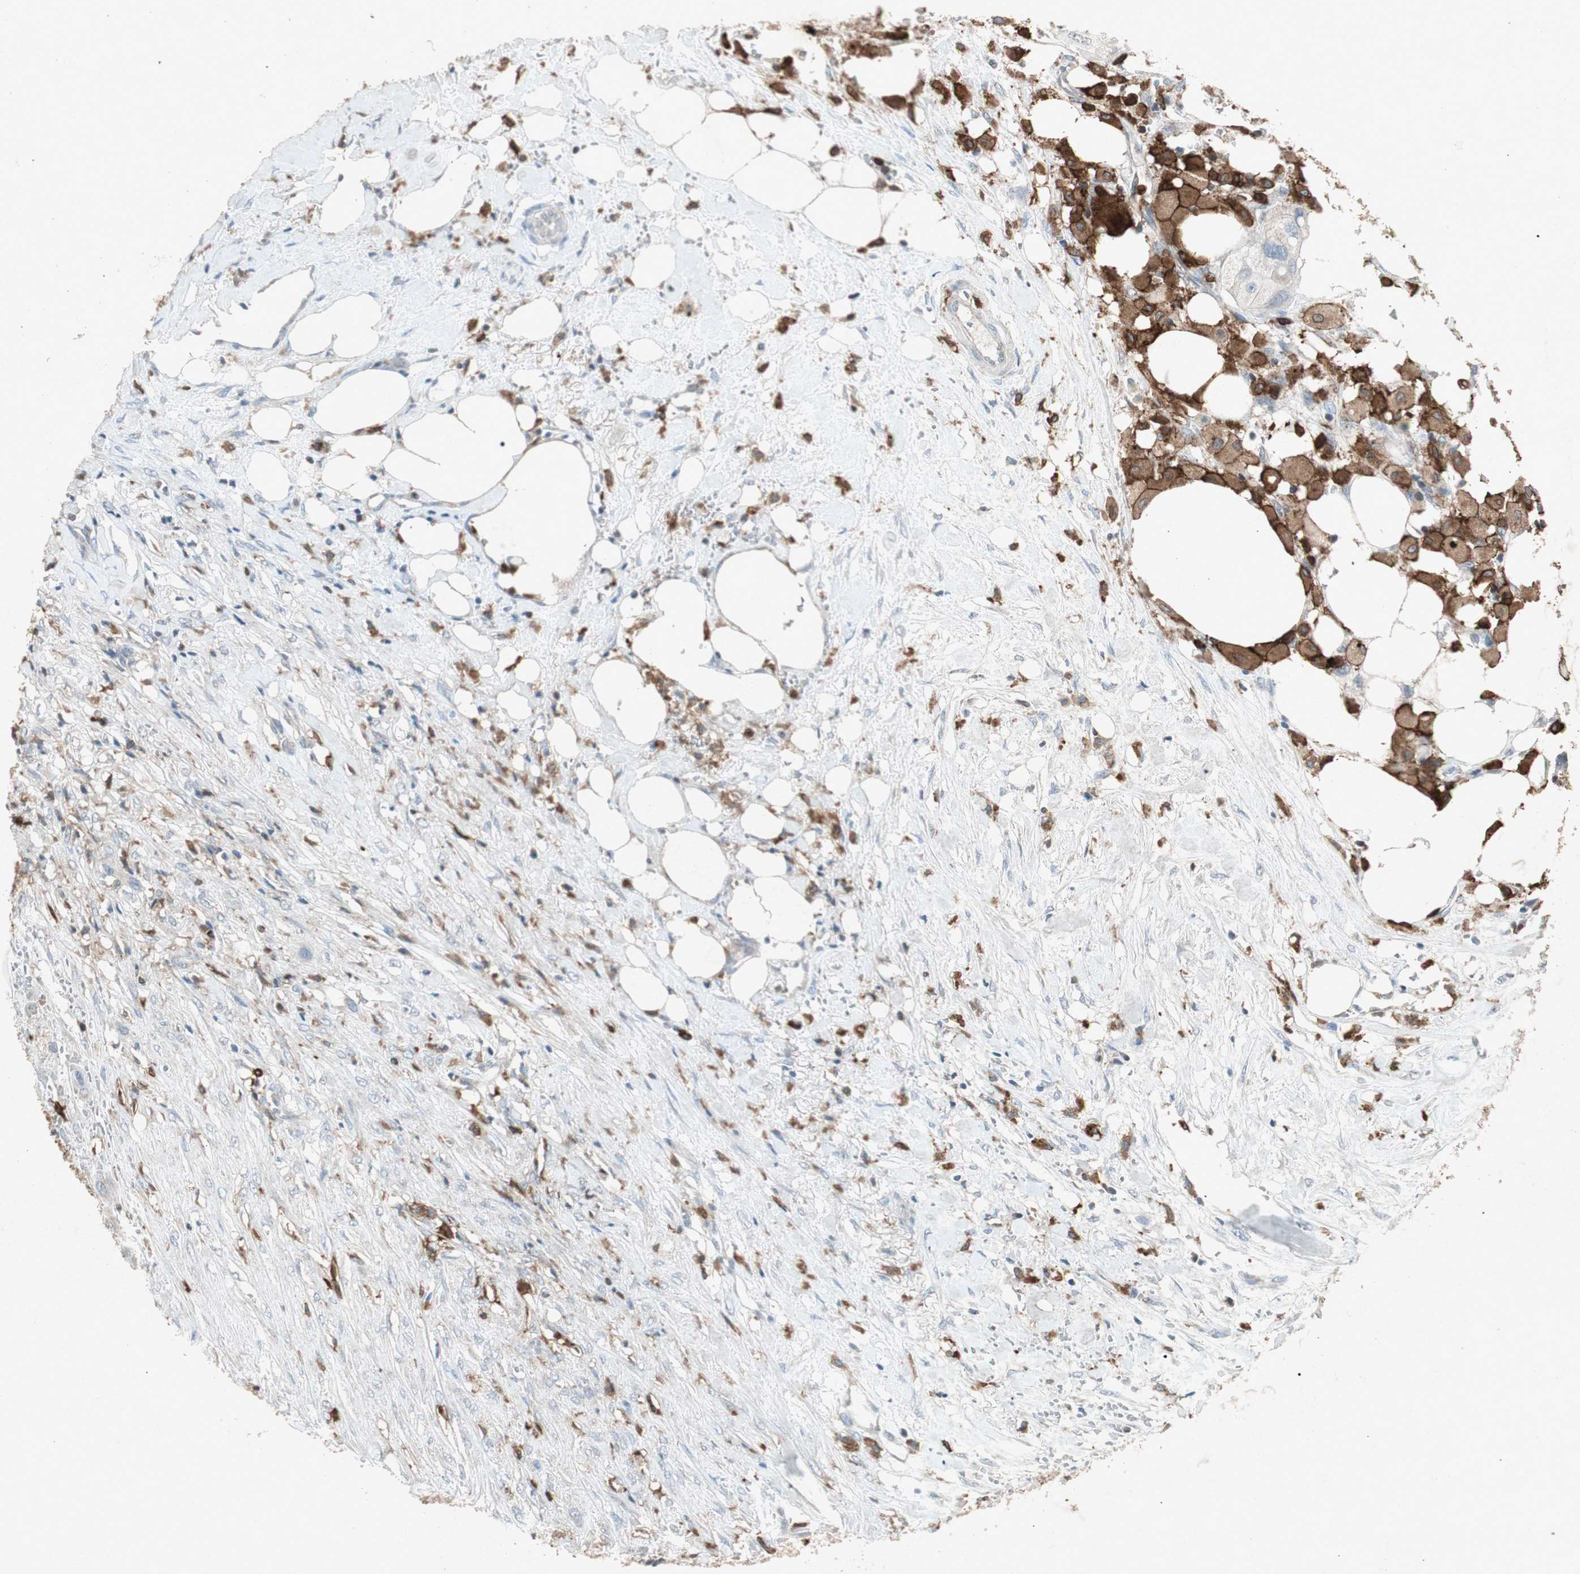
{"staining": {"intensity": "weak", "quantity": "25%-75%", "location": "cytoplasmic/membranous"}, "tissue": "colorectal cancer", "cell_type": "Tumor cells", "image_type": "cancer", "snomed": [{"axis": "morphology", "description": "Adenocarcinoma, NOS"}, {"axis": "topography", "description": "Colon"}], "caption": "The immunohistochemical stain shows weak cytoplasmic/membranous staining in tumor cells of colorectal cancer (adenocarcinoma) tissue.", "gene": "TYROBP", "patient": {"sex": "female", "age": 57}}